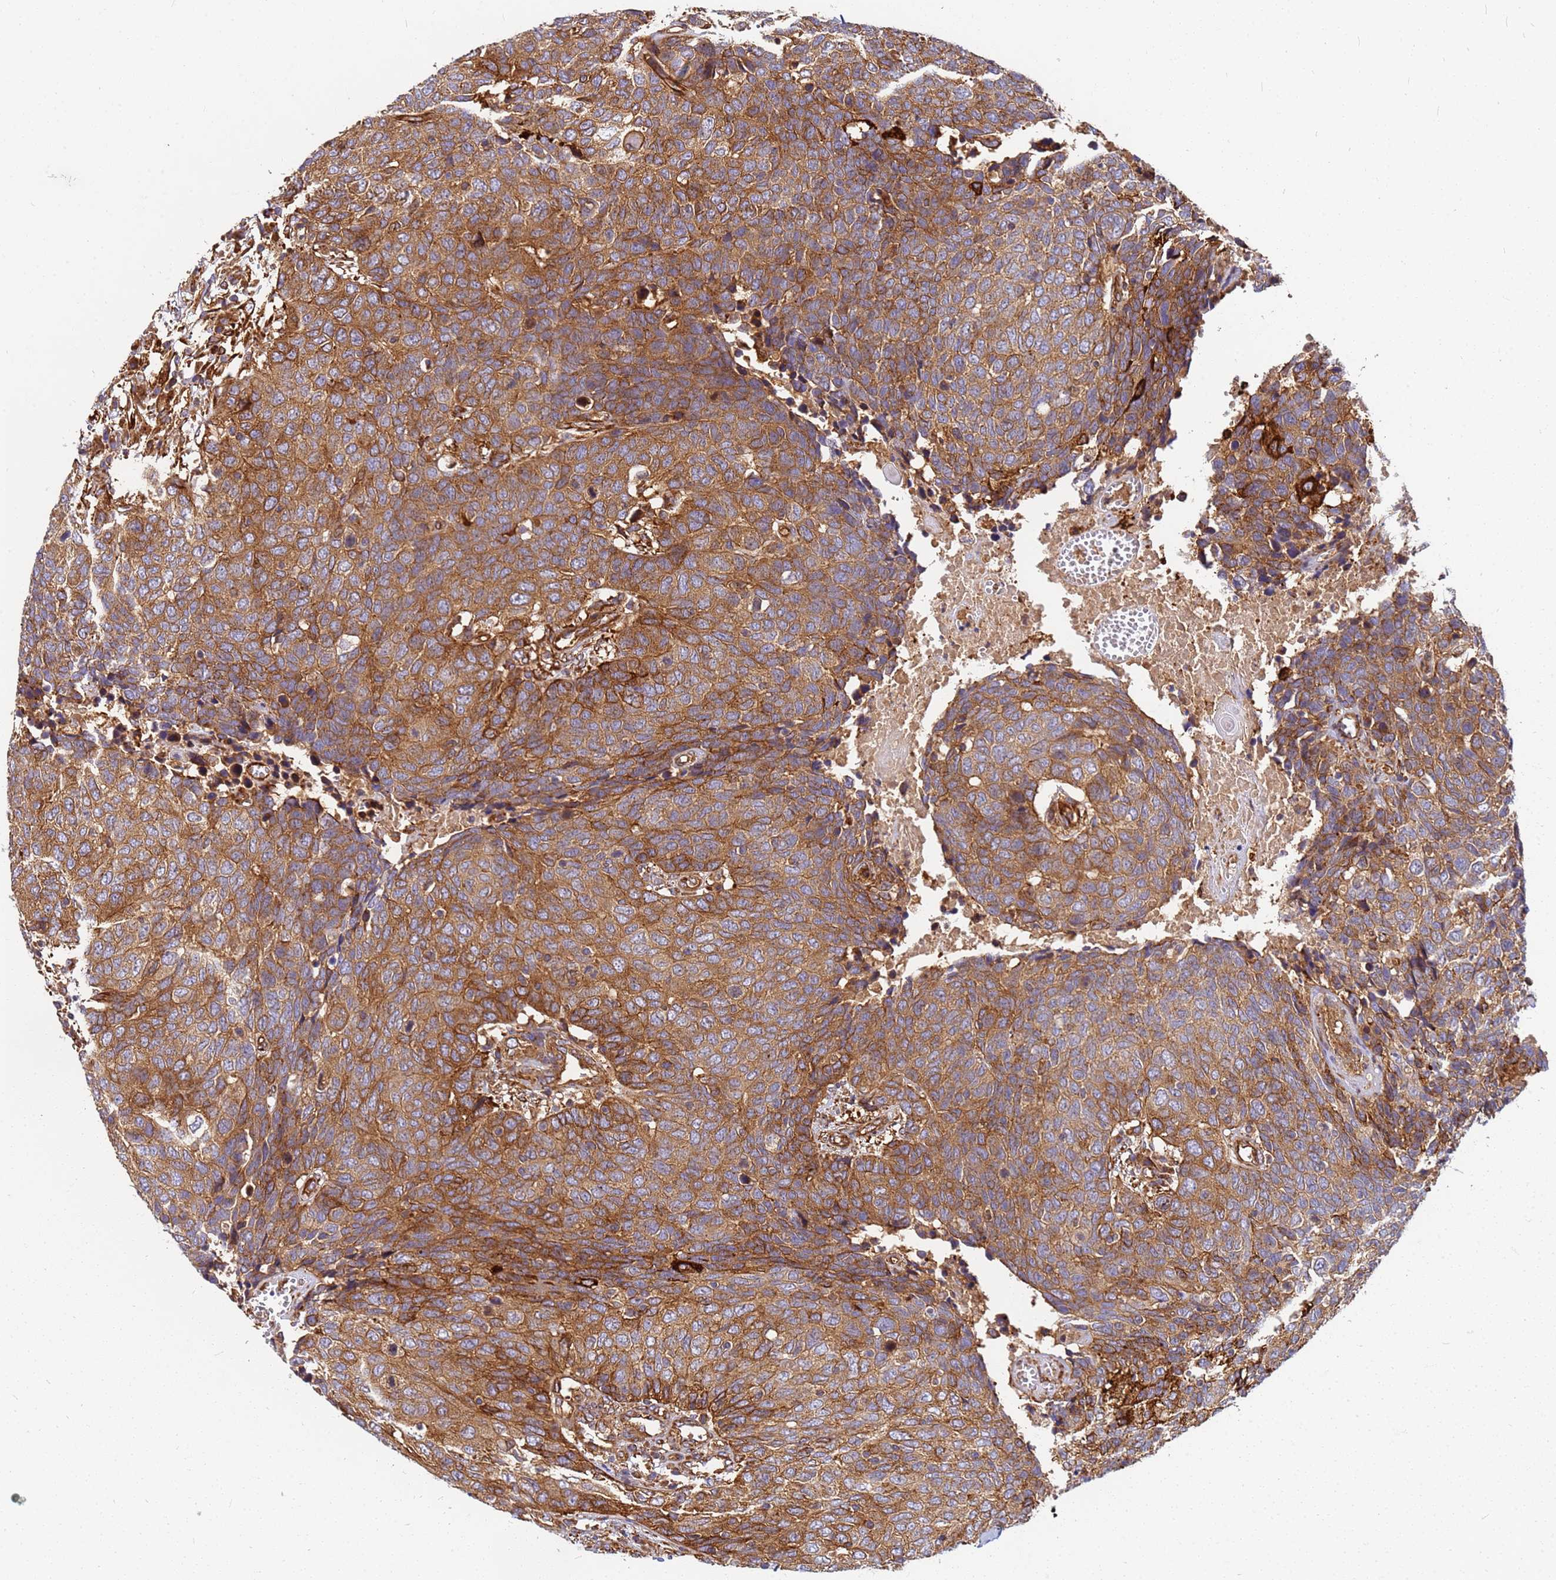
{"staining": {"intensity": "strong", "quantity": ">75%", "location": "cytoplasmic/membranous"}, "tissue": "head and neck cancer", "cell_type": "Tumor cells", "image_type": "cancer", "snomed": [{"axis": "morphology", "description": "Squamous cell carcinoma, NOS"}, {"axis": "topography", "description": "Head-Neck"}], "caption": "Head and neck squamous cell carcinoma was stained to show a protein in brown. There is high levels of strong cytoplasmic/membranous expression in about >75% of tumor cells. (IHC, brightfield microscopy, high magnification).", "gene": "C2CD5", "patient": {"sex": "male", "age": 66}}